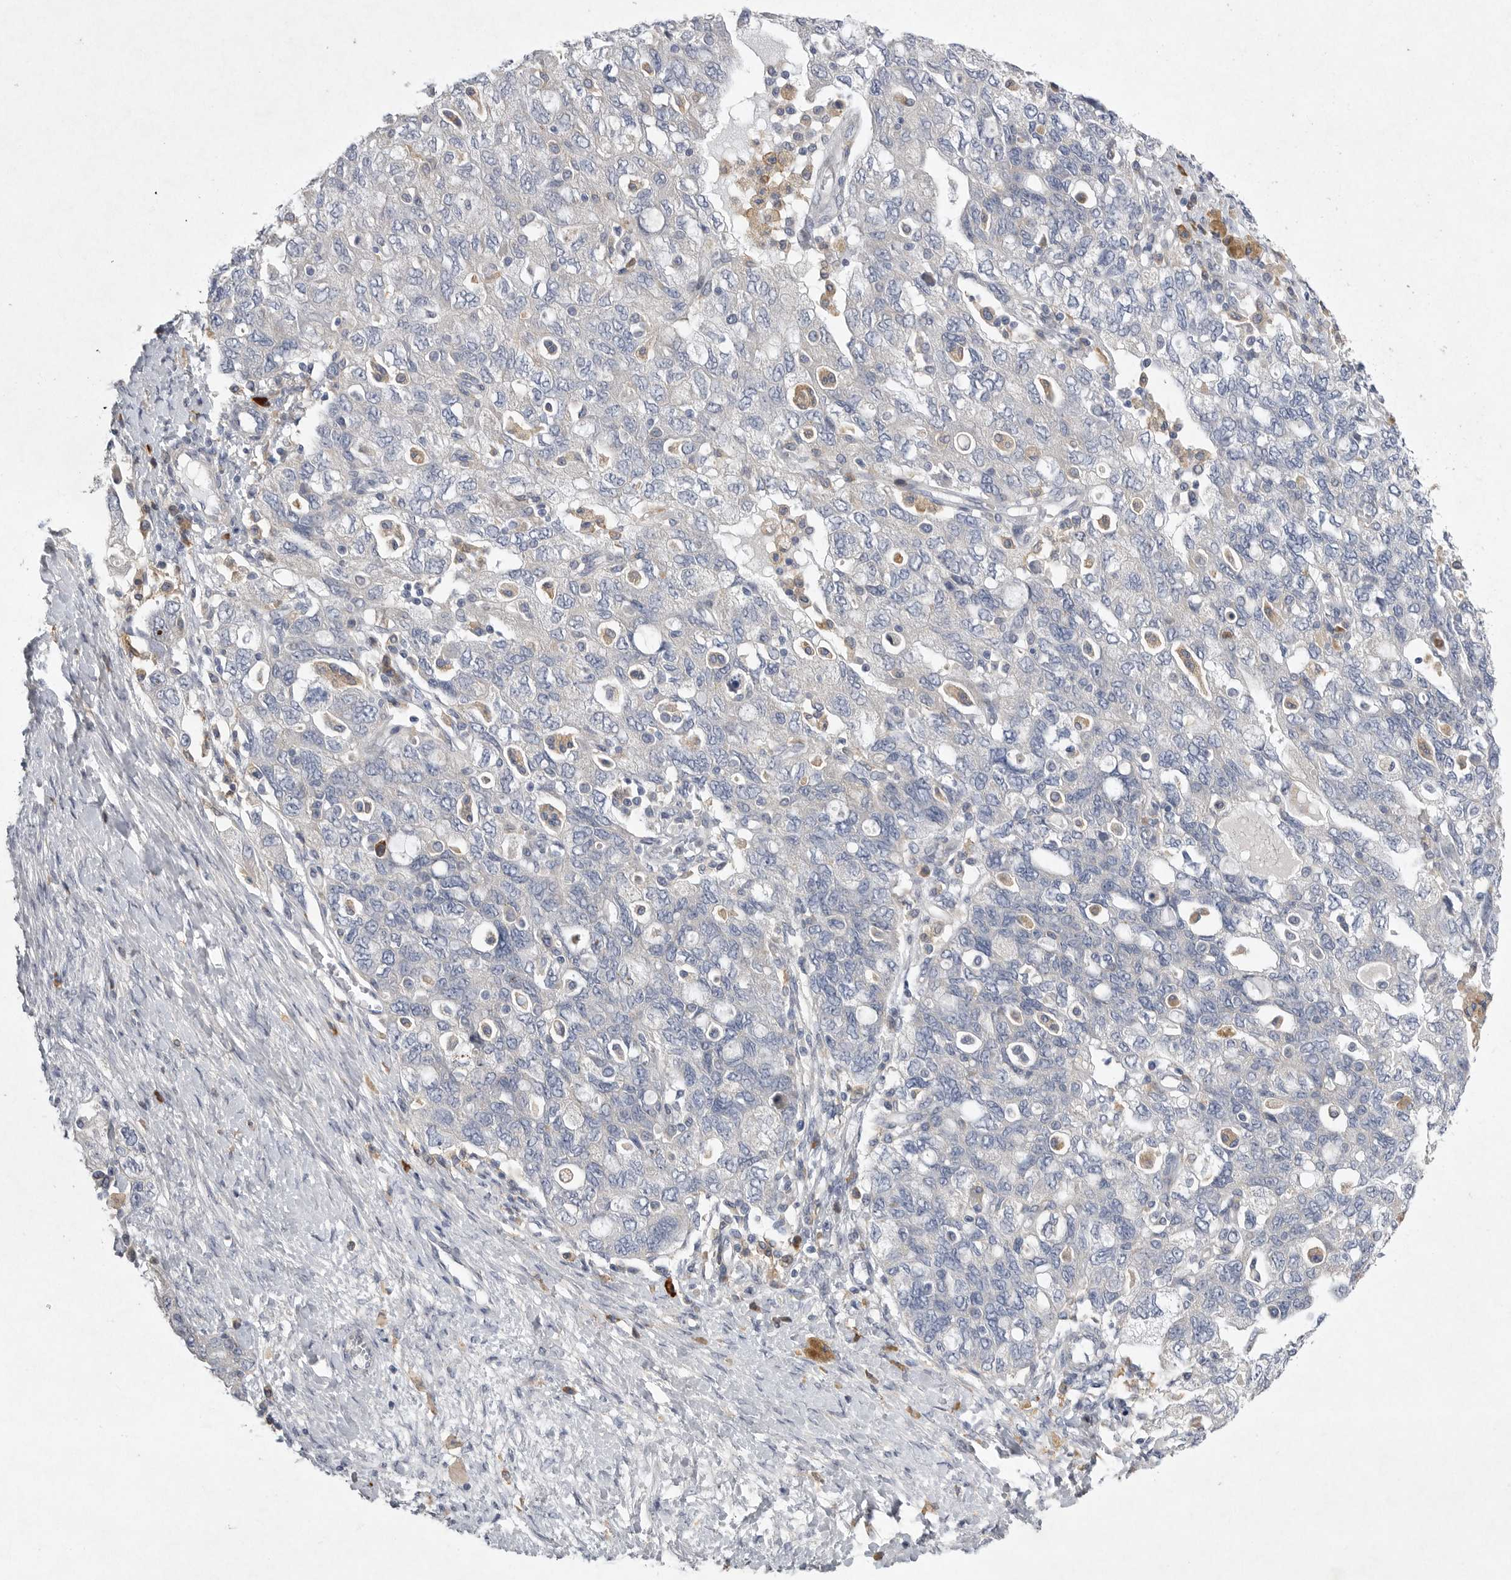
{"staining": {"intensity": "negative", "quantity": "none", "location": "none"}, "tissue": "ovarian cancer", "cell_type": "Tumor cells", "image_type": "cancer", "snomed": [{"axis": "morphology", "description": "Carcinoma, NOS"}, {"axis": "morphology", "description": "Cystadenocarcinoma, serous, NOS"}, {"axis": "topography", "description": "Ovary"}], "caption": "Ovarian cancer was stained to show a protein in brown. There is no significant expression in tumor cells. (DAB (3,3'-diaminobenzidine) immunohistochemistry, high magnification).", "gene": "EDEM3", "patient": {"sex": "female", "age": 69}}